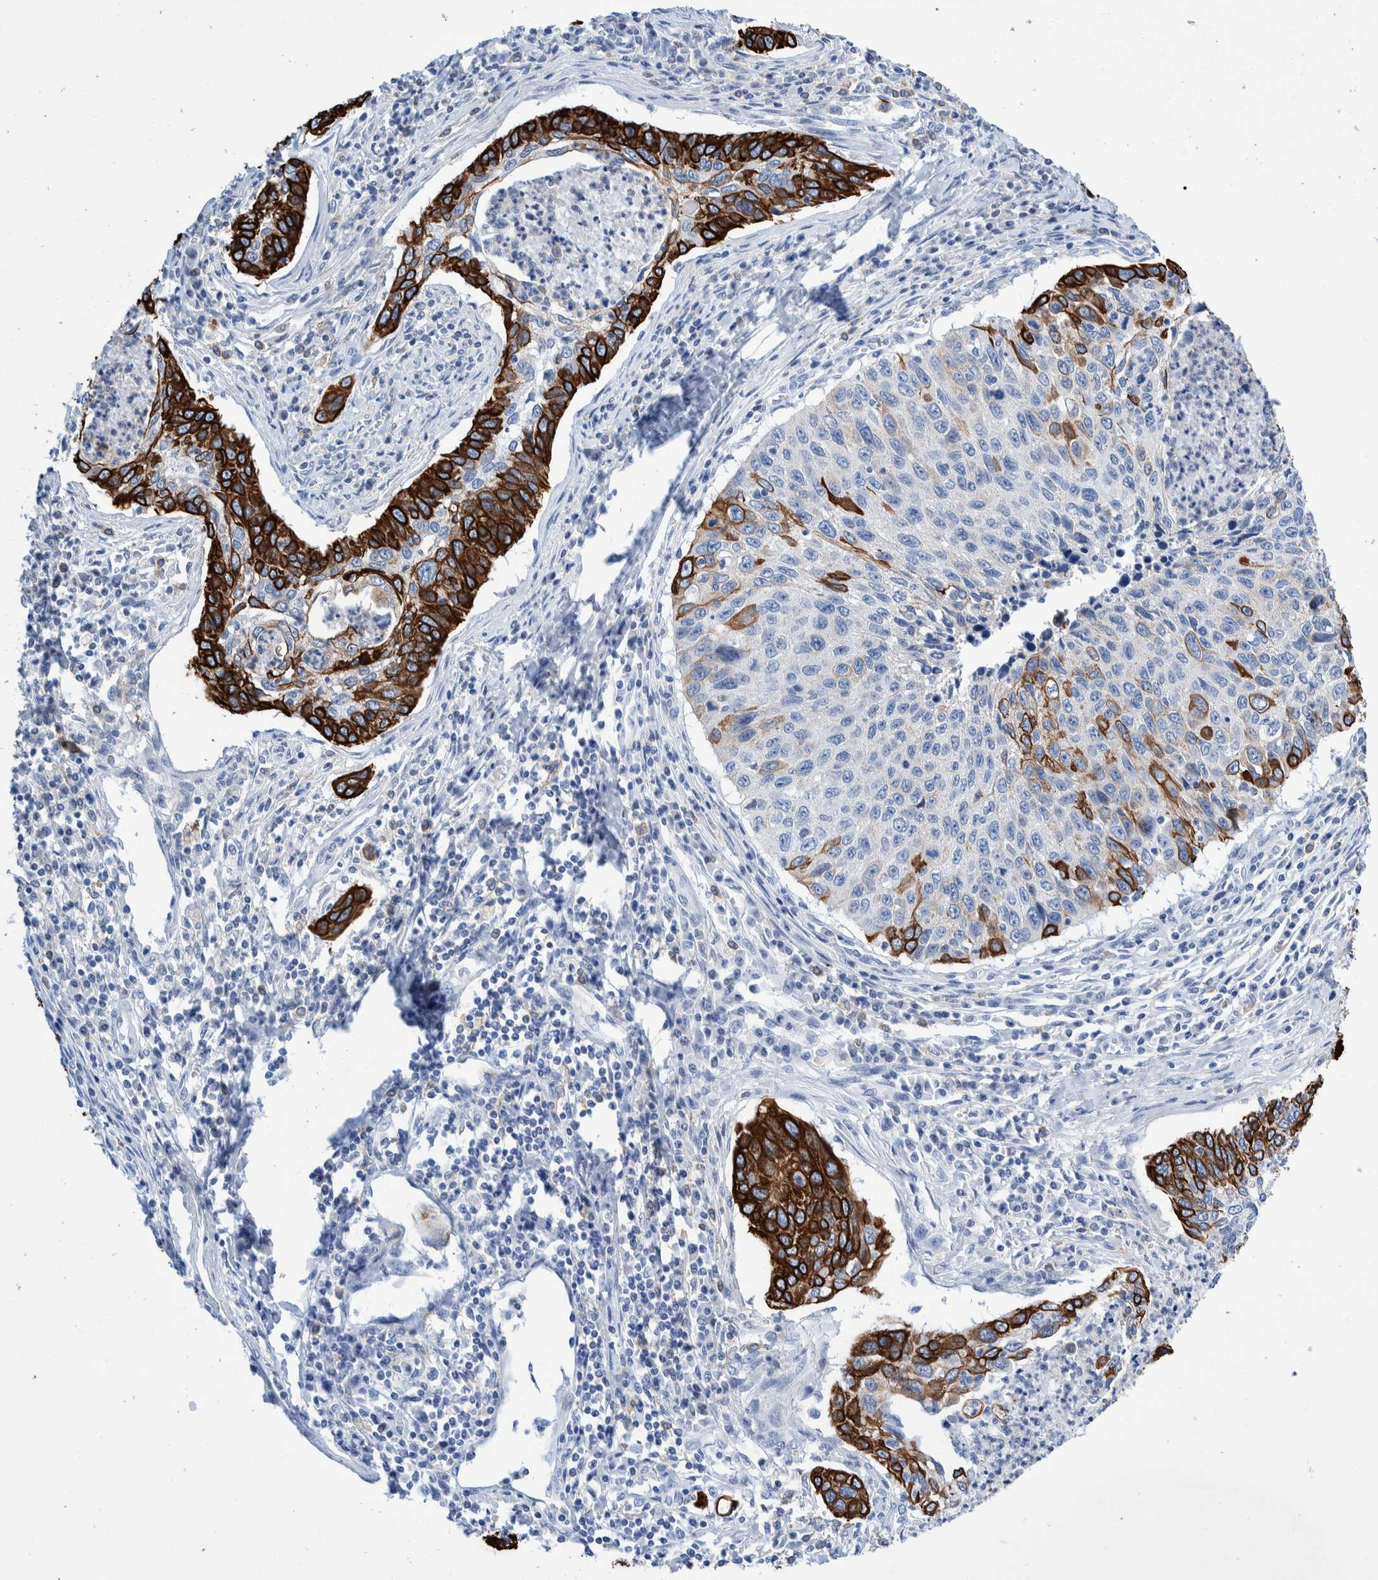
{"staining": {"intensity": "strong", "quantity": ">75%", "location": "cytoplasmic/membranous"}, "tissue": "cervical cancer", "cell_type": "Tumor cells", "image_type": "cancer", "snomed": [{"axis": "morphology", "description": "Squamous cell carcinoma, NOS"}, {"axis": "topography", "description": "Cervix"}], "caption": "Immunohistochemical staining of cervical cancer displays strong cytoplasmic/membranous protein staining in about >75% of tumor cells.", "gene": "KRT14", "patient": {"sex": "female", "age": 53}}